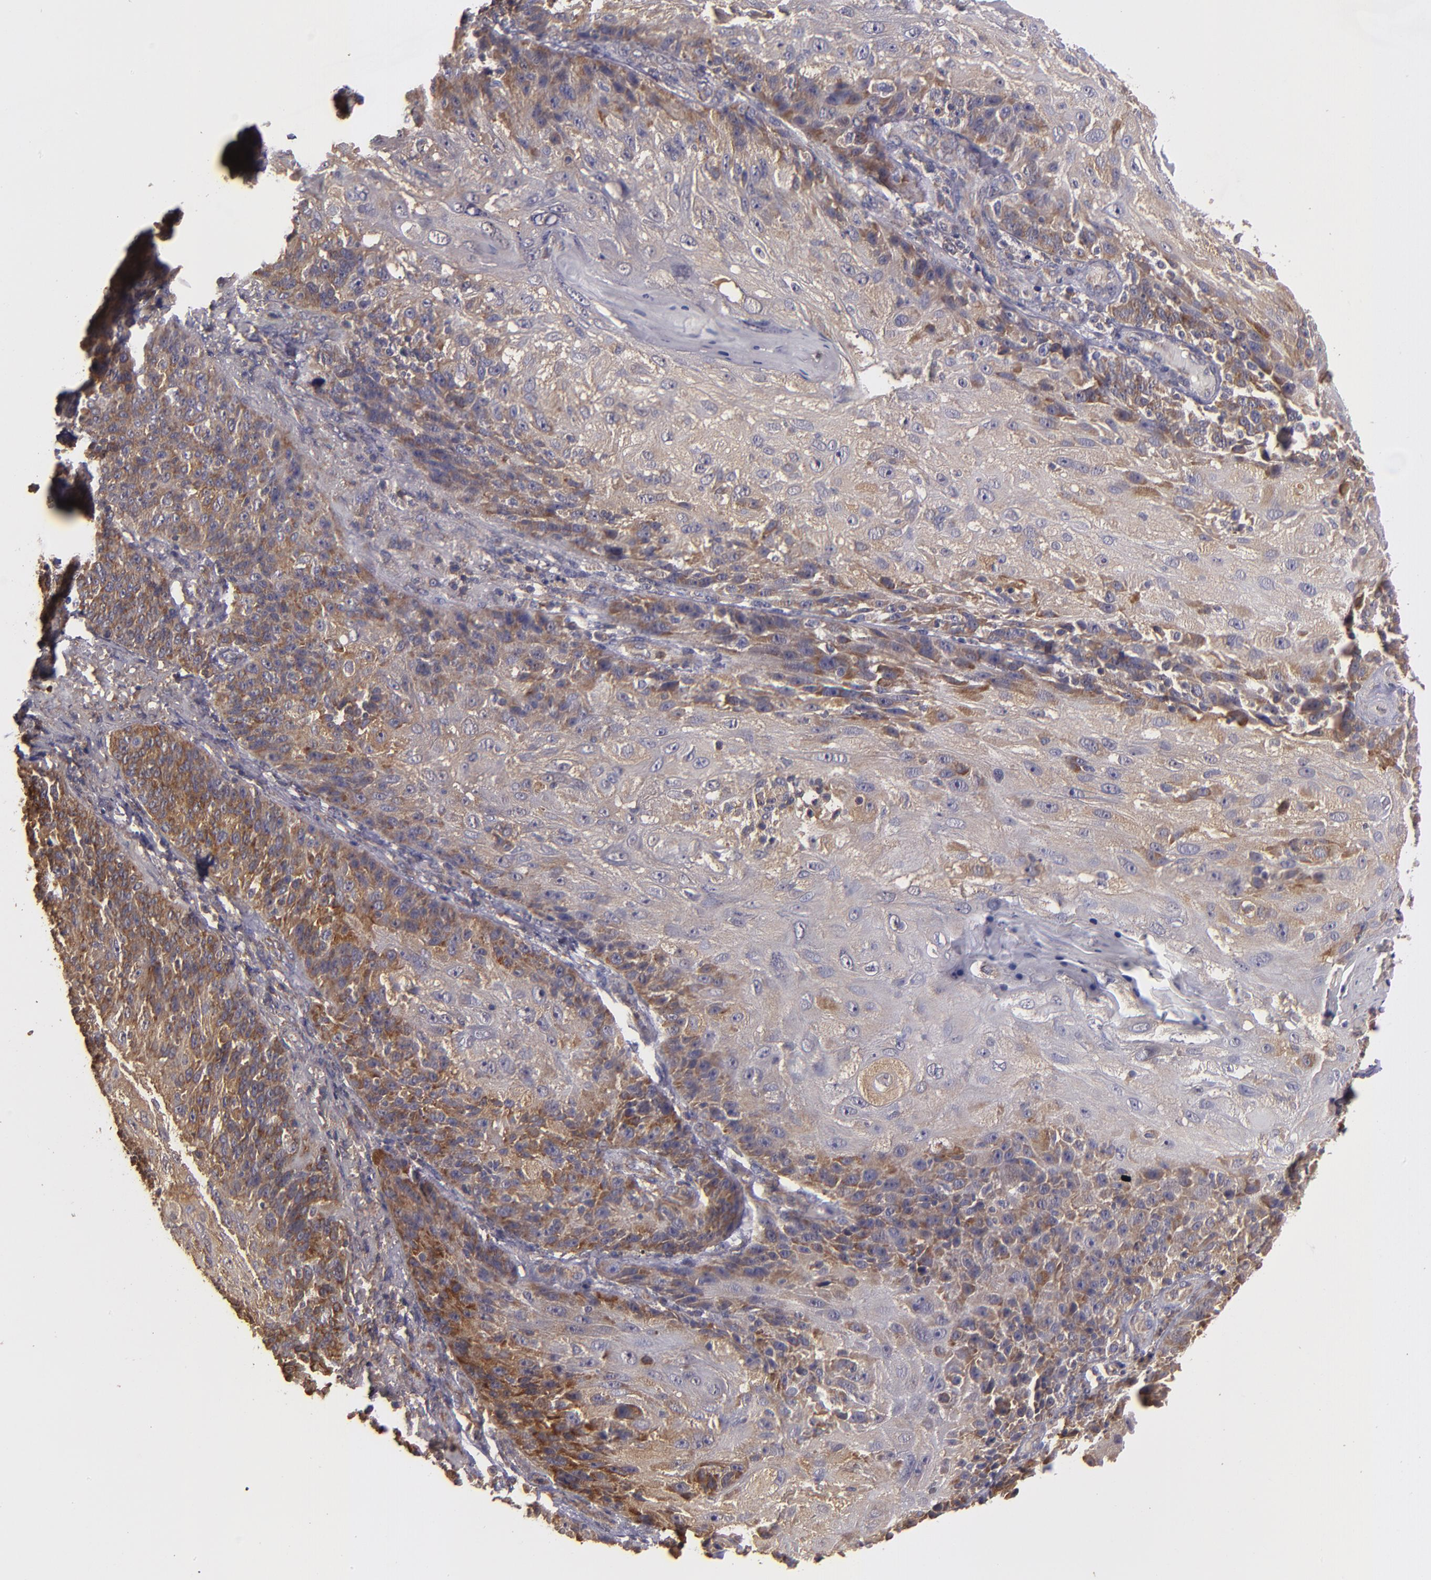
{"staining": {"intensity": "moderate", "quantity": "25%-75%", "location": "cytoplasmic/membranous"}, "tissue": "skin cancer", "cell_type": "Tumor cells", "image_type": "cancer", "snomed": [{"axis": "morphology", "description": "Normal tissue, NOS"}, {"axis": "morphology", "description": "Squamous cell carcinoma, NOS"}, {"axis": "topography", "description": "Skin"}], "caption": "Protein staining exhibits moderate cytoplasmic/membranous staining in approximately 25%-75% of tumor cells in squamous cell carcinoma (skin).", "gene": "CARS1", "patient": {"sex": "female", "age": 83}}